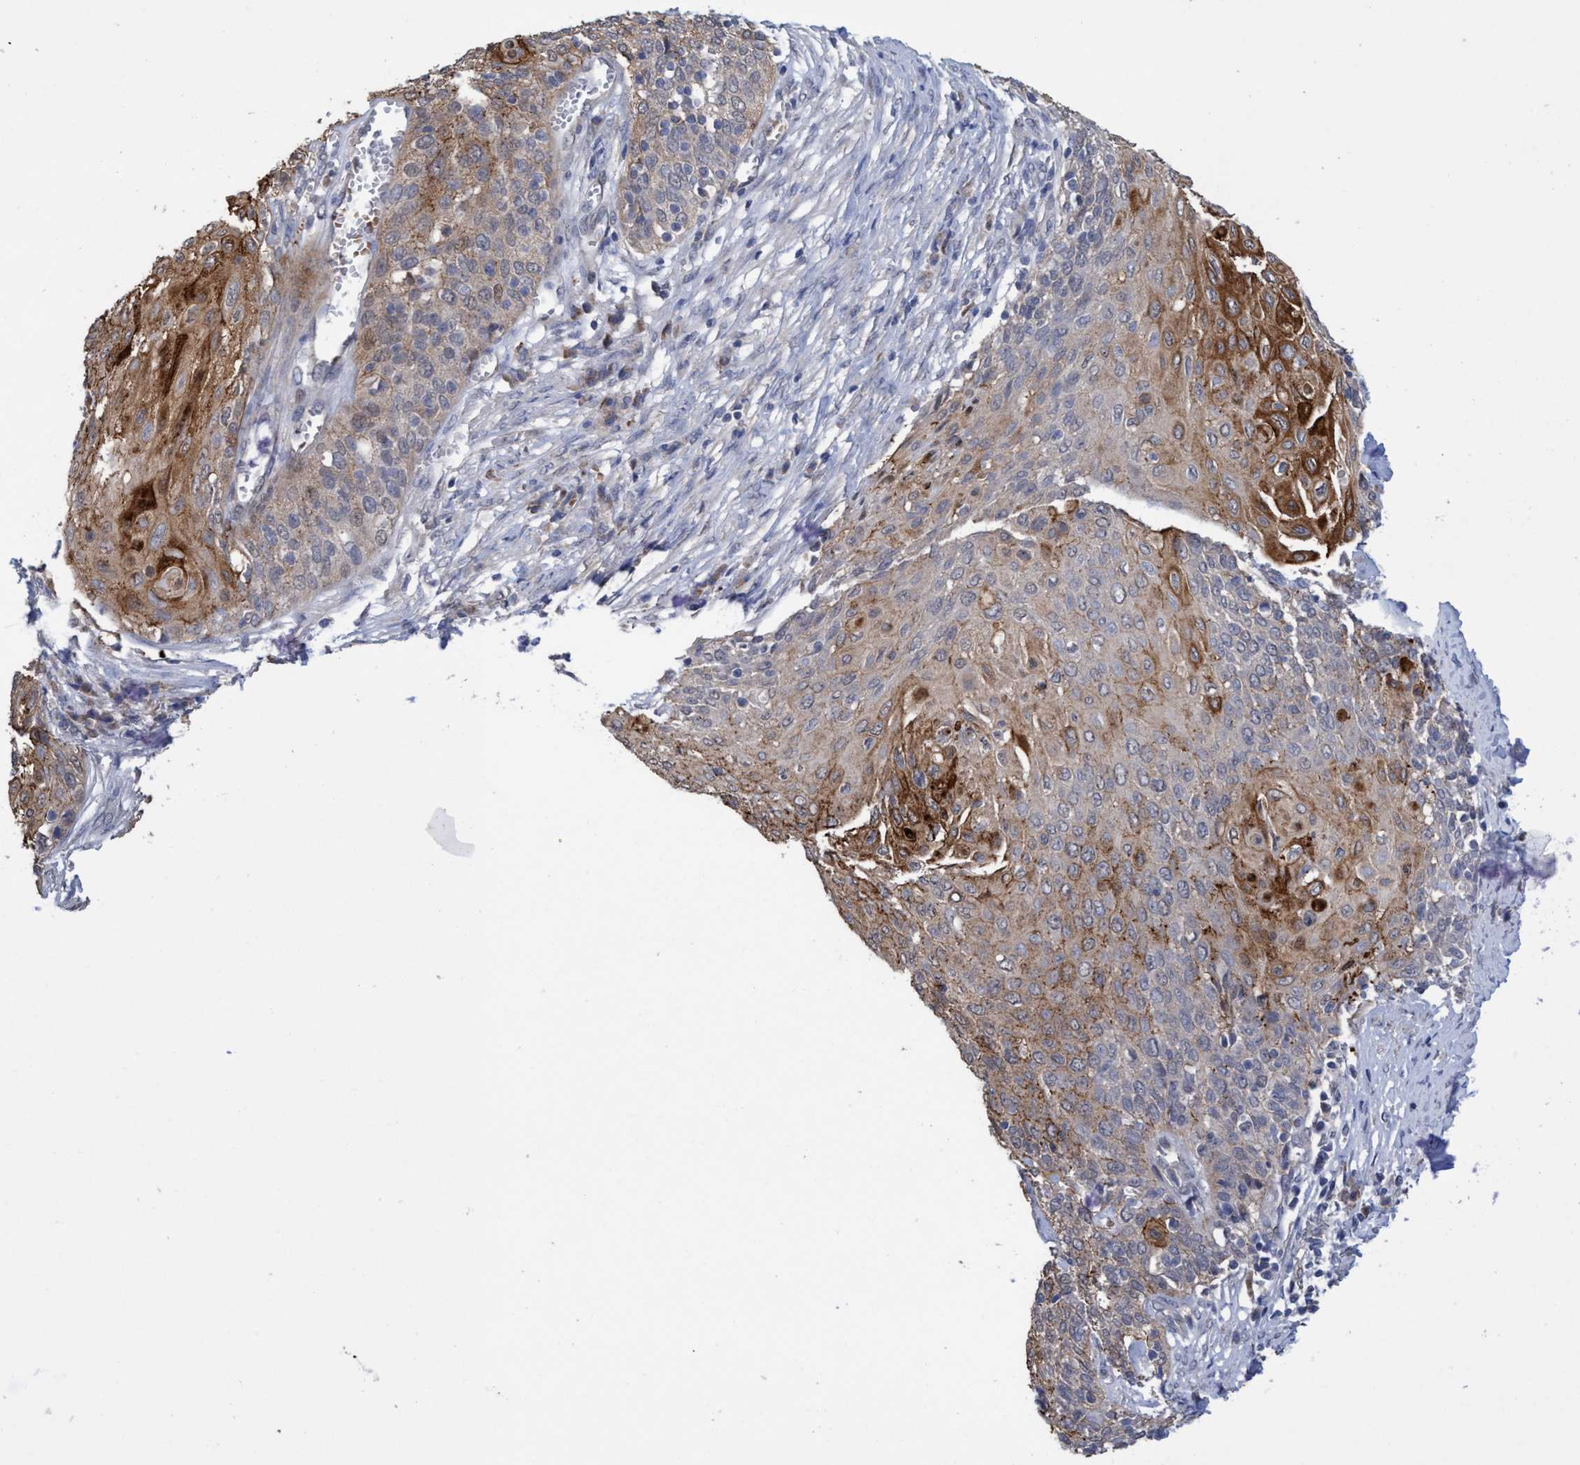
{"staining": {"intensity": "strong", "quantity": ">75%", "location": "cytoplasmic/membranous"}, "tissue": "cervical cancer", "cell_type": "Tumor cells", "image_type": "cancer", "snomed": [{"axis": "morphology", "description": "Squamous cell carcinoma, NOS"}, {"axis": "topography", "description": "Cervix"}], "caption": "DAB (3,3'-diaminobenzidine) immunohistochemical staining of human squamous cell carcinoma (cervical) exhibits strong cytoplasmic/membranous protein staining in about >75% of tumor cells.", "gene": "SEMA4D", "patient": {"sex": "female", "age": 39}}